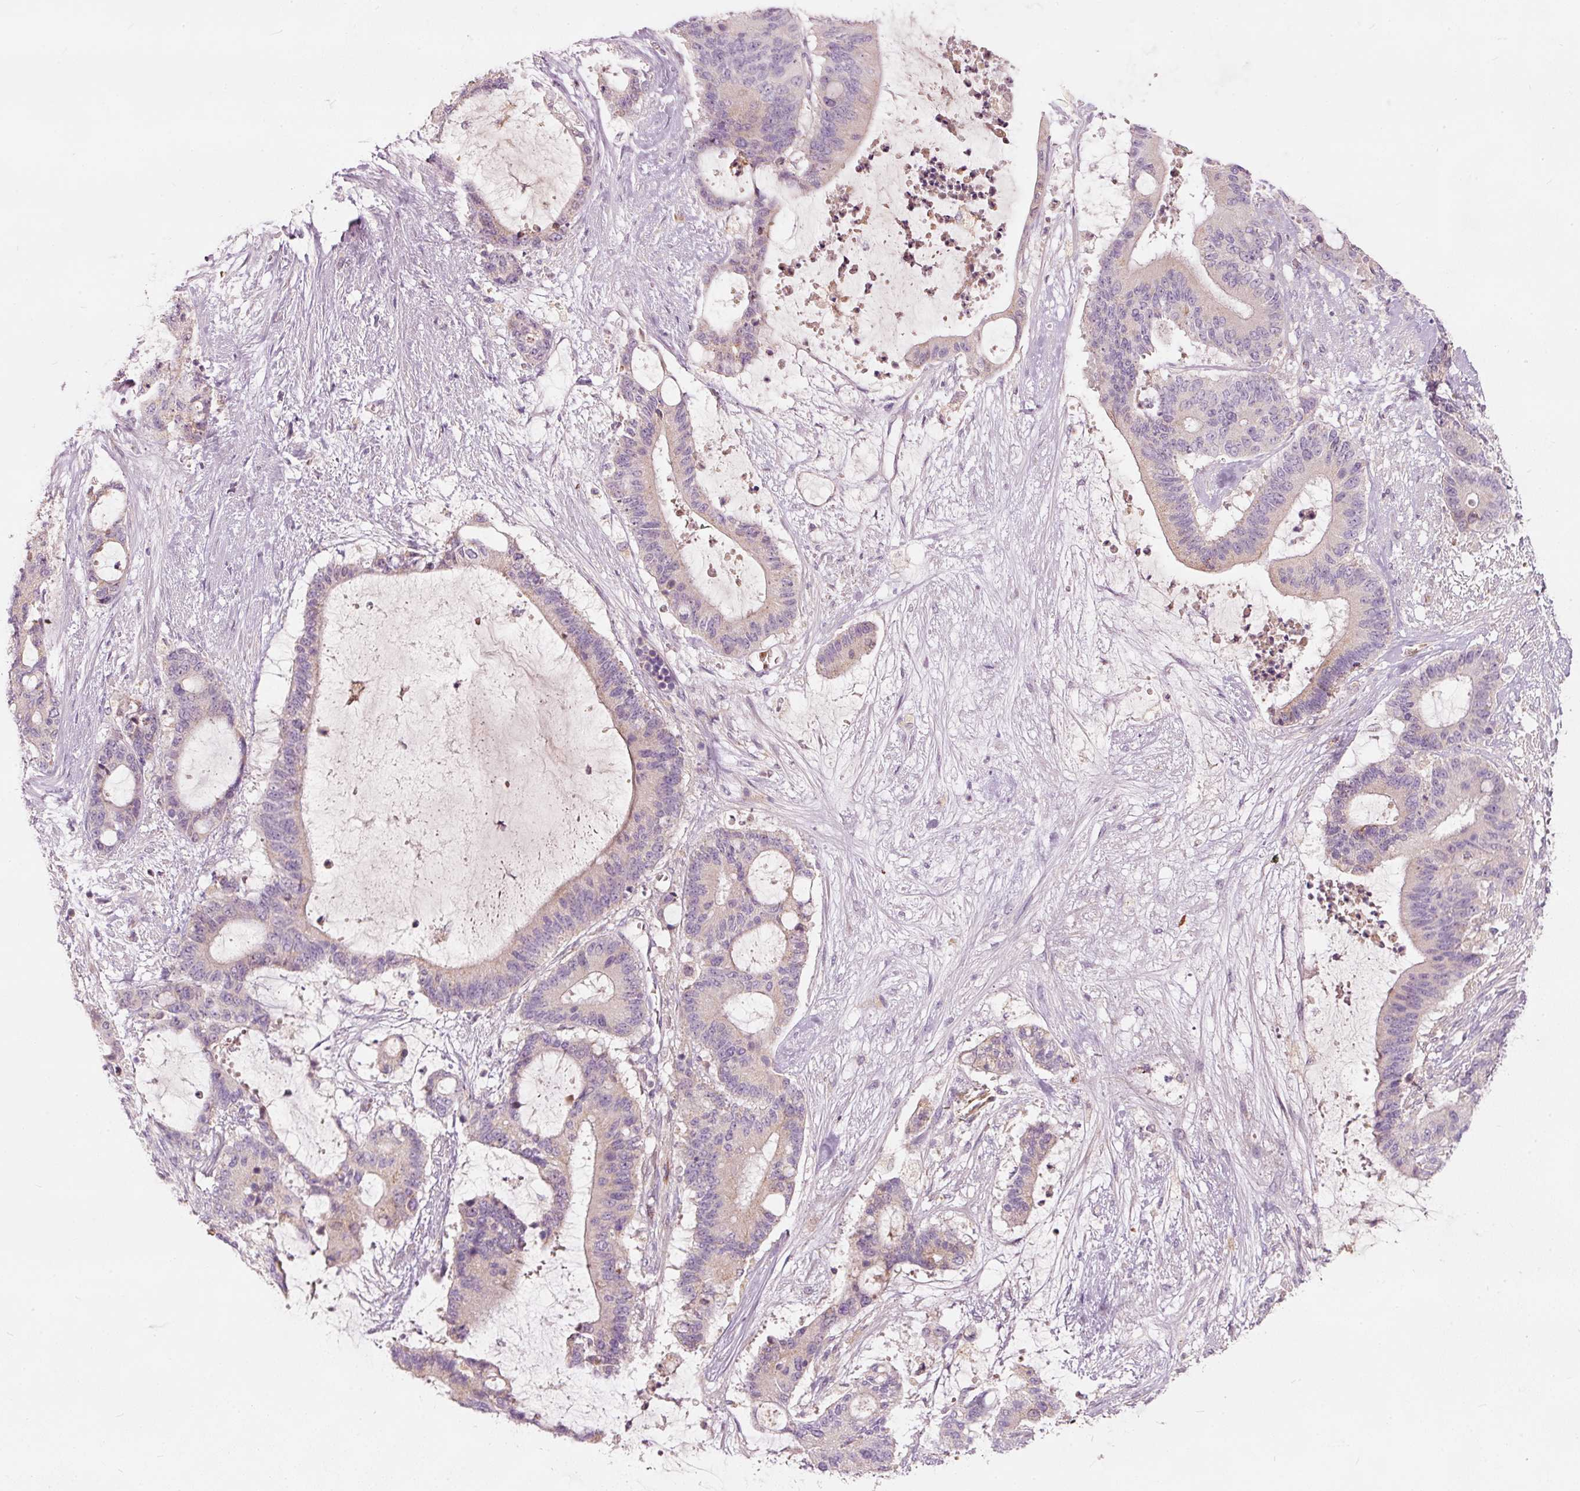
{"staining": {"intensity": "negative", "quantity": "none", "location": "none"}, "tissue": "liver cancer", "cell_type": "Tumor cells", "image_type": "cancer", "snomed": [{"axis": "morphology", "description": "Normal tissue, NOS"}, {"axis": "morphology", "description": "Cholangiocarcinoma"}, {"axis": "topography", "description": "Liver"}, {"axis": "topography", "description": "Peripheral nerve tissue"}], "caption": "A micrograph of human liver cholangiocarcinoma is negative for staining in tumor cells. Nuclei are stained in blue.", "gene": "KLHL21", "patient": {"sex": "female", "age": 73}}